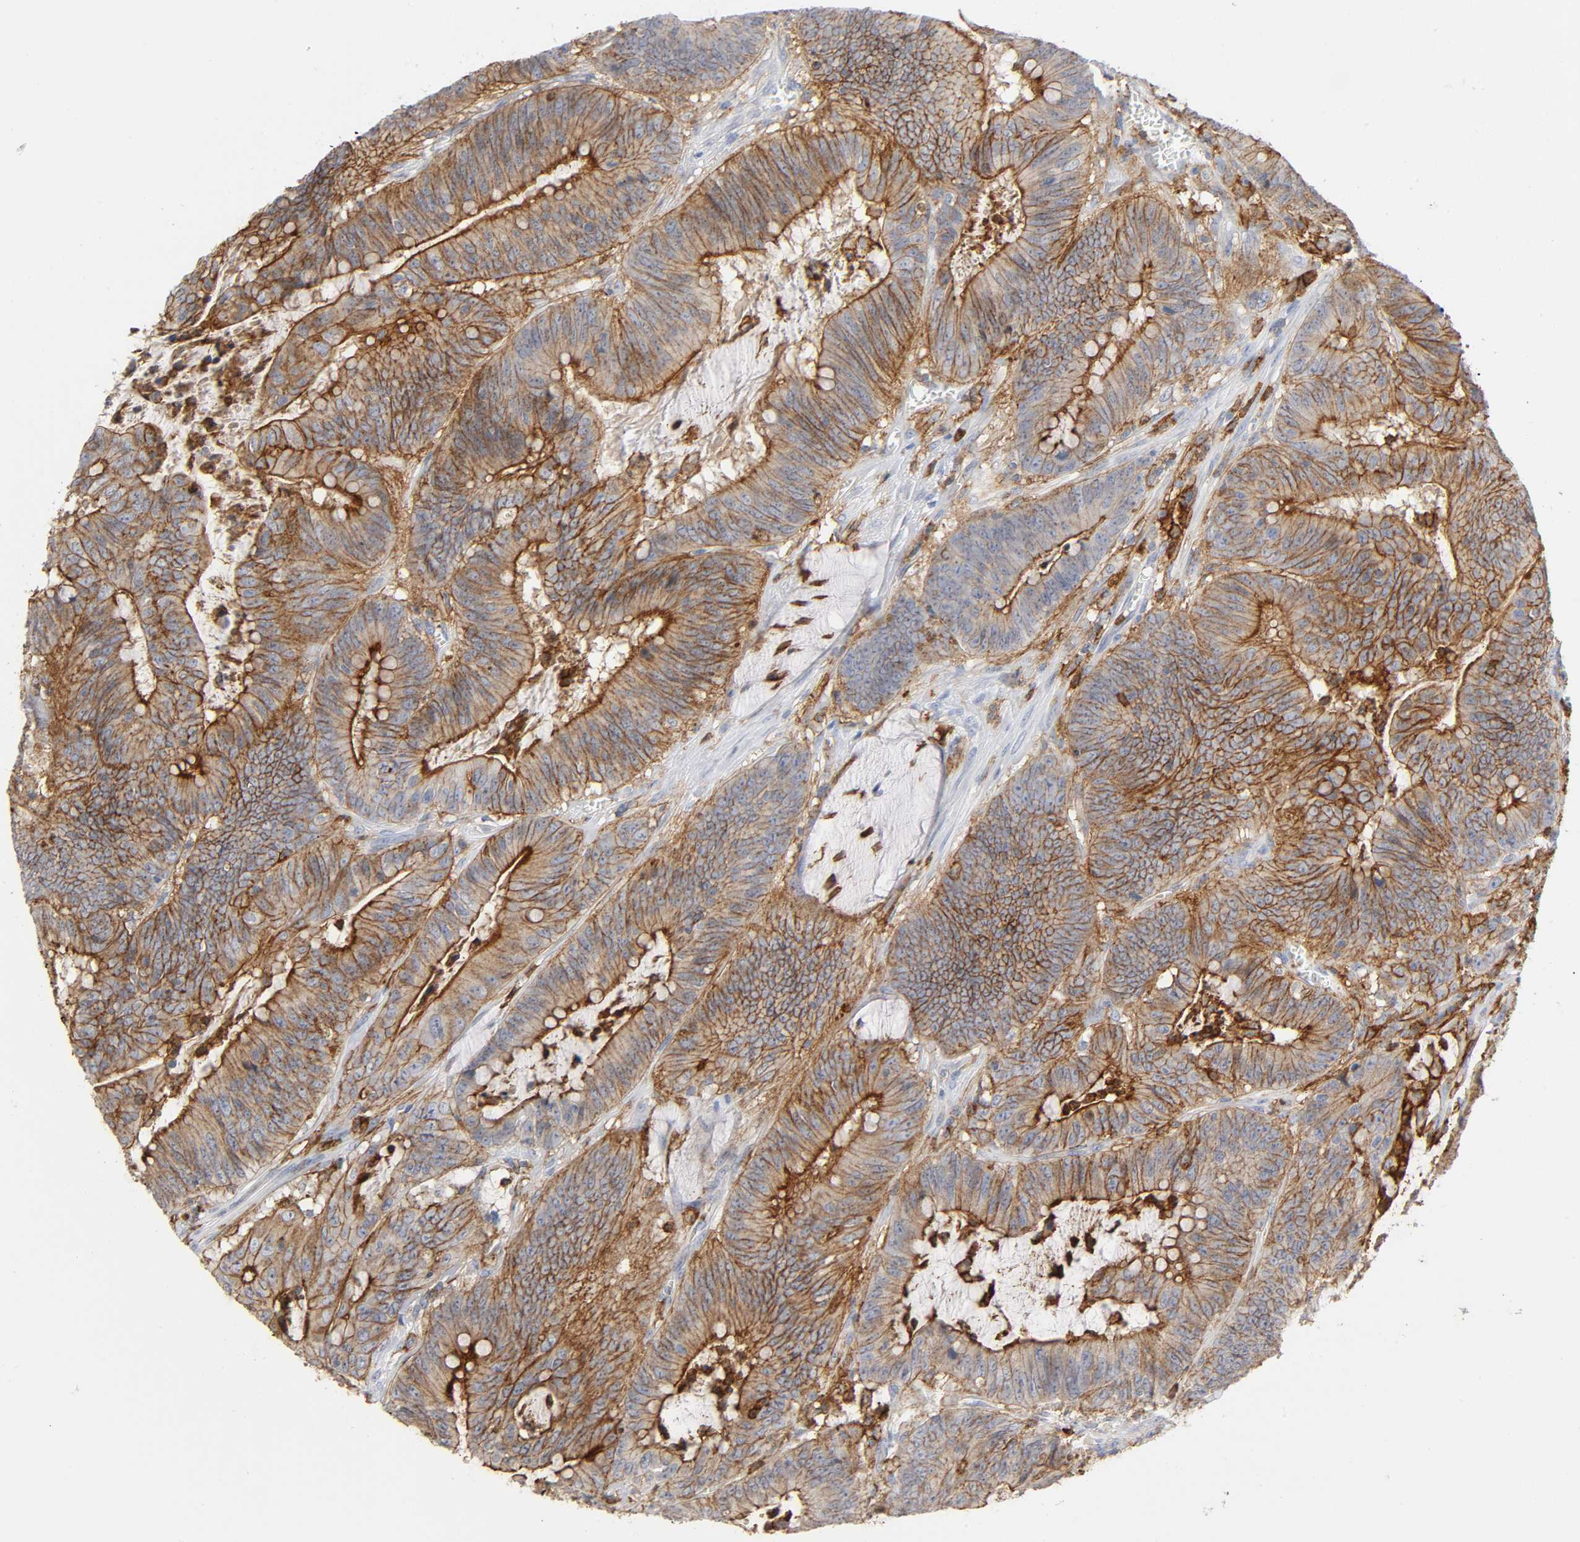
{"staining": {"intensity": "moderate", "quantity": ">75%", "location": "cytoplasmic/membranous"}, "tissue": "colorectal cancer", "cell_type": "Tumor cells", "image_type": "cancer", "snomed": [{"axis": "morphology", "description": "Adenocarcinoma, NOS"}, {"axis": "topography", "description": "Colon"}], "caption": "Immunohistochemical staining of colorectal cancer shows medium levels of moderate cytoplasmic/membranous protein expression in about >75% of tumor cells.", "gene": "LYN", "patient": {"sex": "male", "age": 45}}